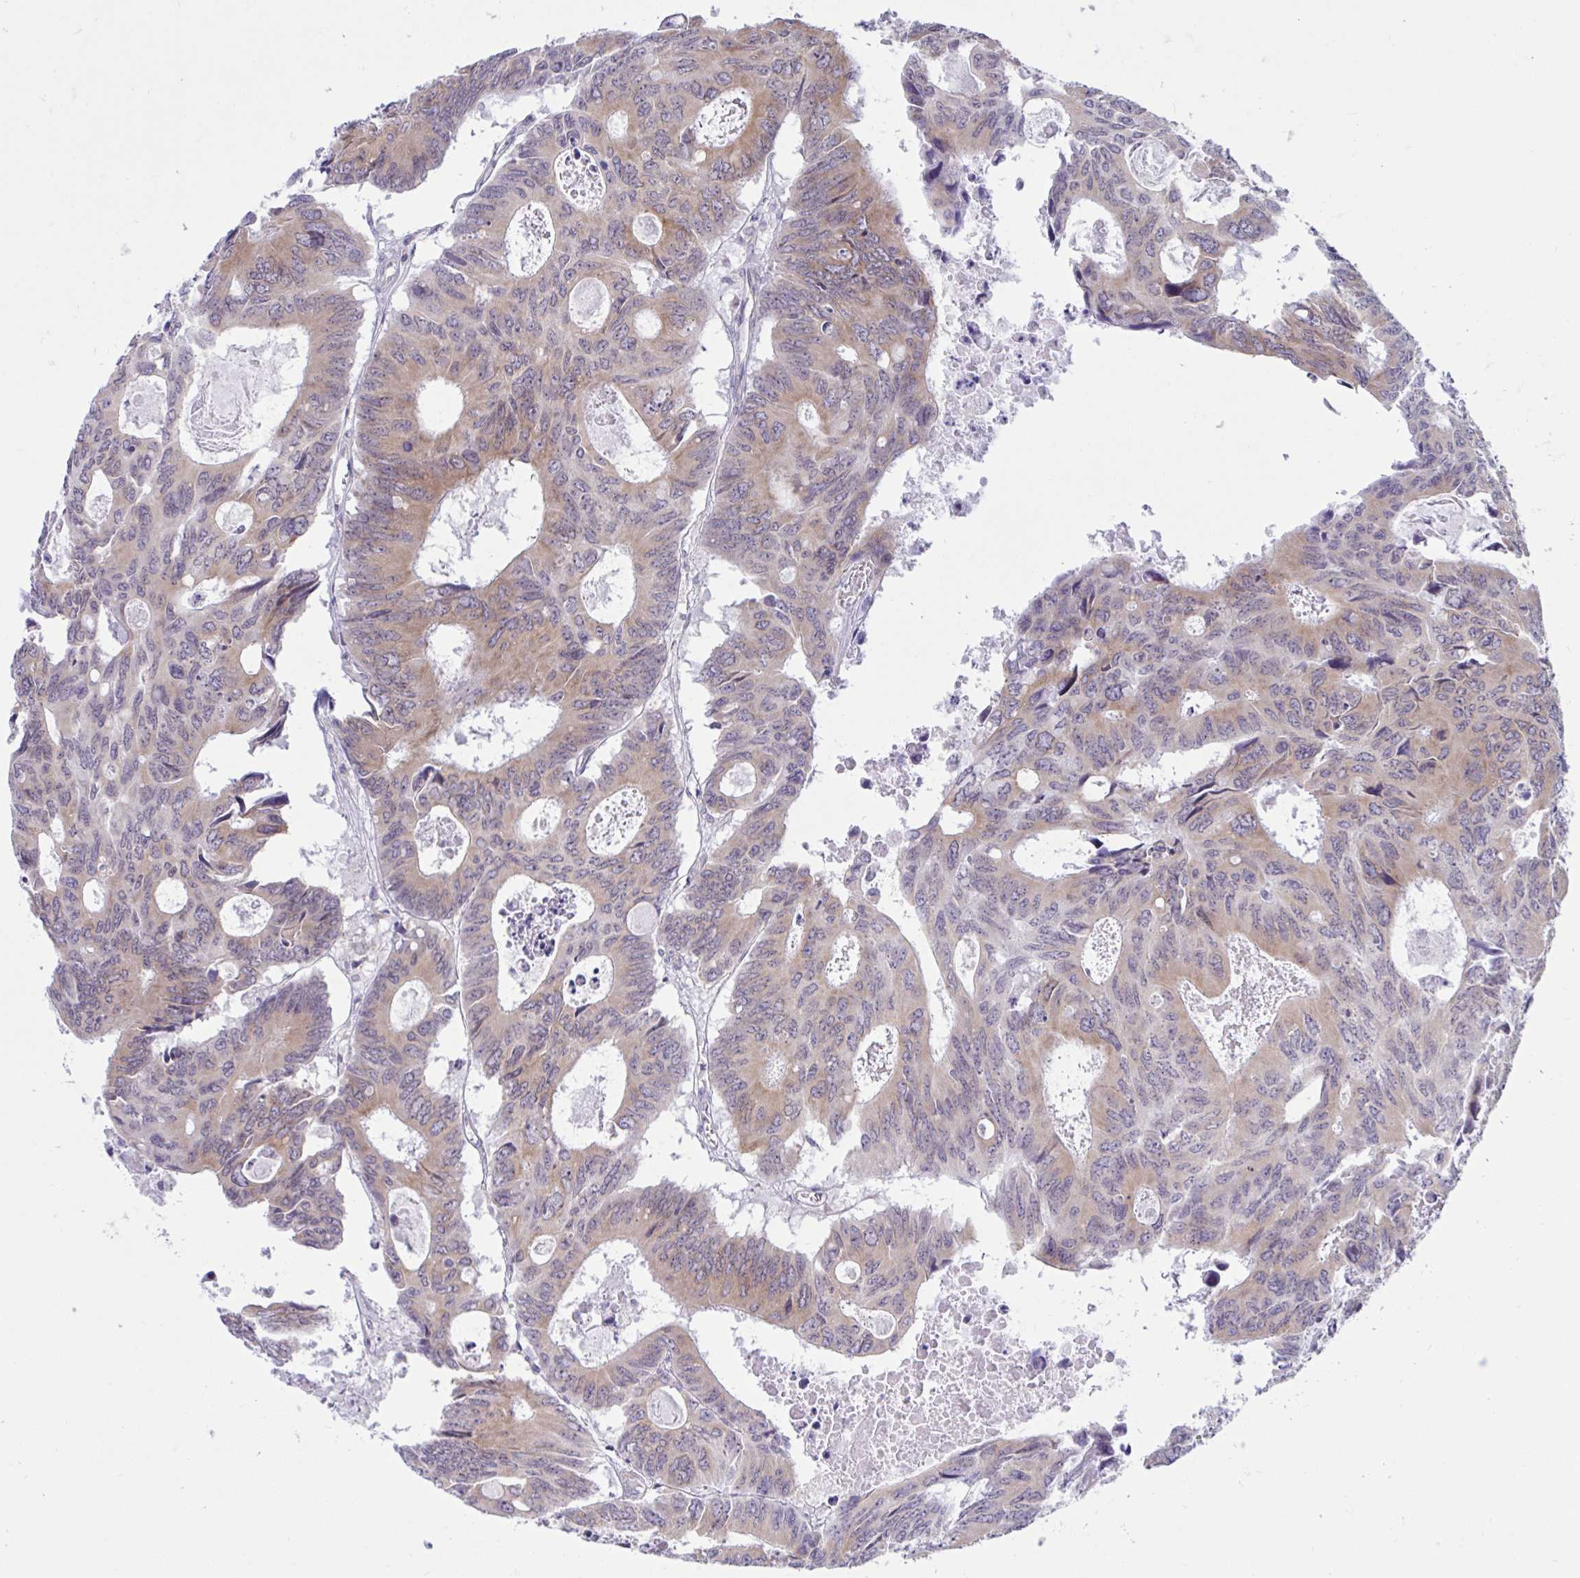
{"staining": {"intensity": "weak", "quantity": ">75%", "location": "cytoplasmic/membranous"}, "tissue": "colorectal cancer", "cell_type": "Tumor cells", "image_type": "cancer", "snomed": [{"axis": "morphology", "description": "Adenocarcinoma, NOS"}, {"axis": "topography", "description": "Rectum"}], "caption": "Weak cytoplasmic/membranous staining is appreciated in about >75% of tumor cells in colorectal cancer.", "gene": "CAMLG", "patient": {"sex": "male", "age": 76}}